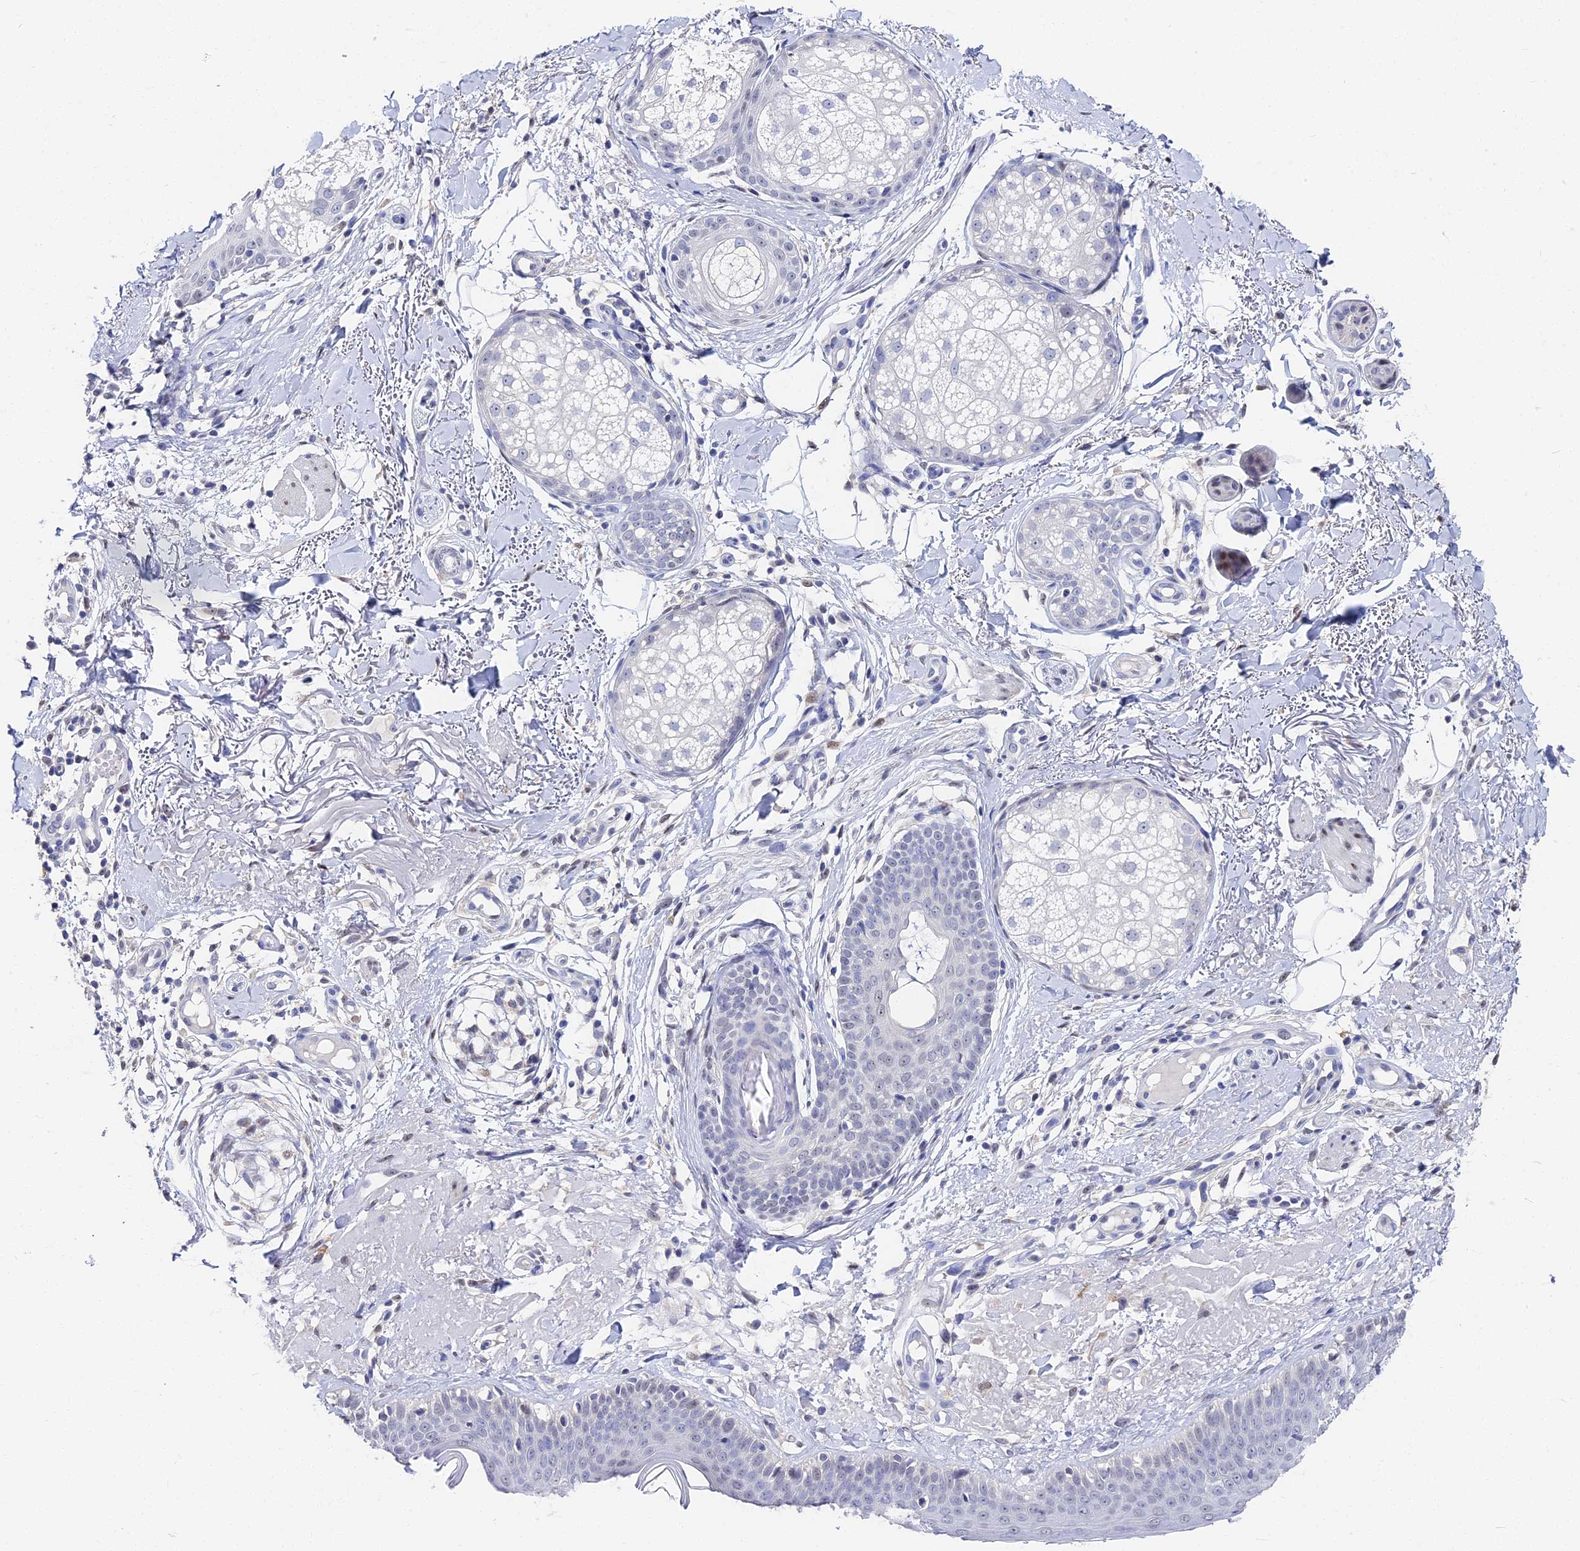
{"staining": {"intensity": "negative", "quantity": "none", "location": "none"}, "tissue": "skin cancer", "cell_type": "Tumor cells", "image_type": "cancer", "snomed": [{"axis": "morphology", "description": "Basal cell carcinoma"}, {"axis": "topography", "description": "Skin"}], "caption": "Histopathology image shows no significant protein expression in tumor cells of skin basal cell carcinoma.", "gene": "VPS33B", "patient": {"sex": "female", "age": 61}}